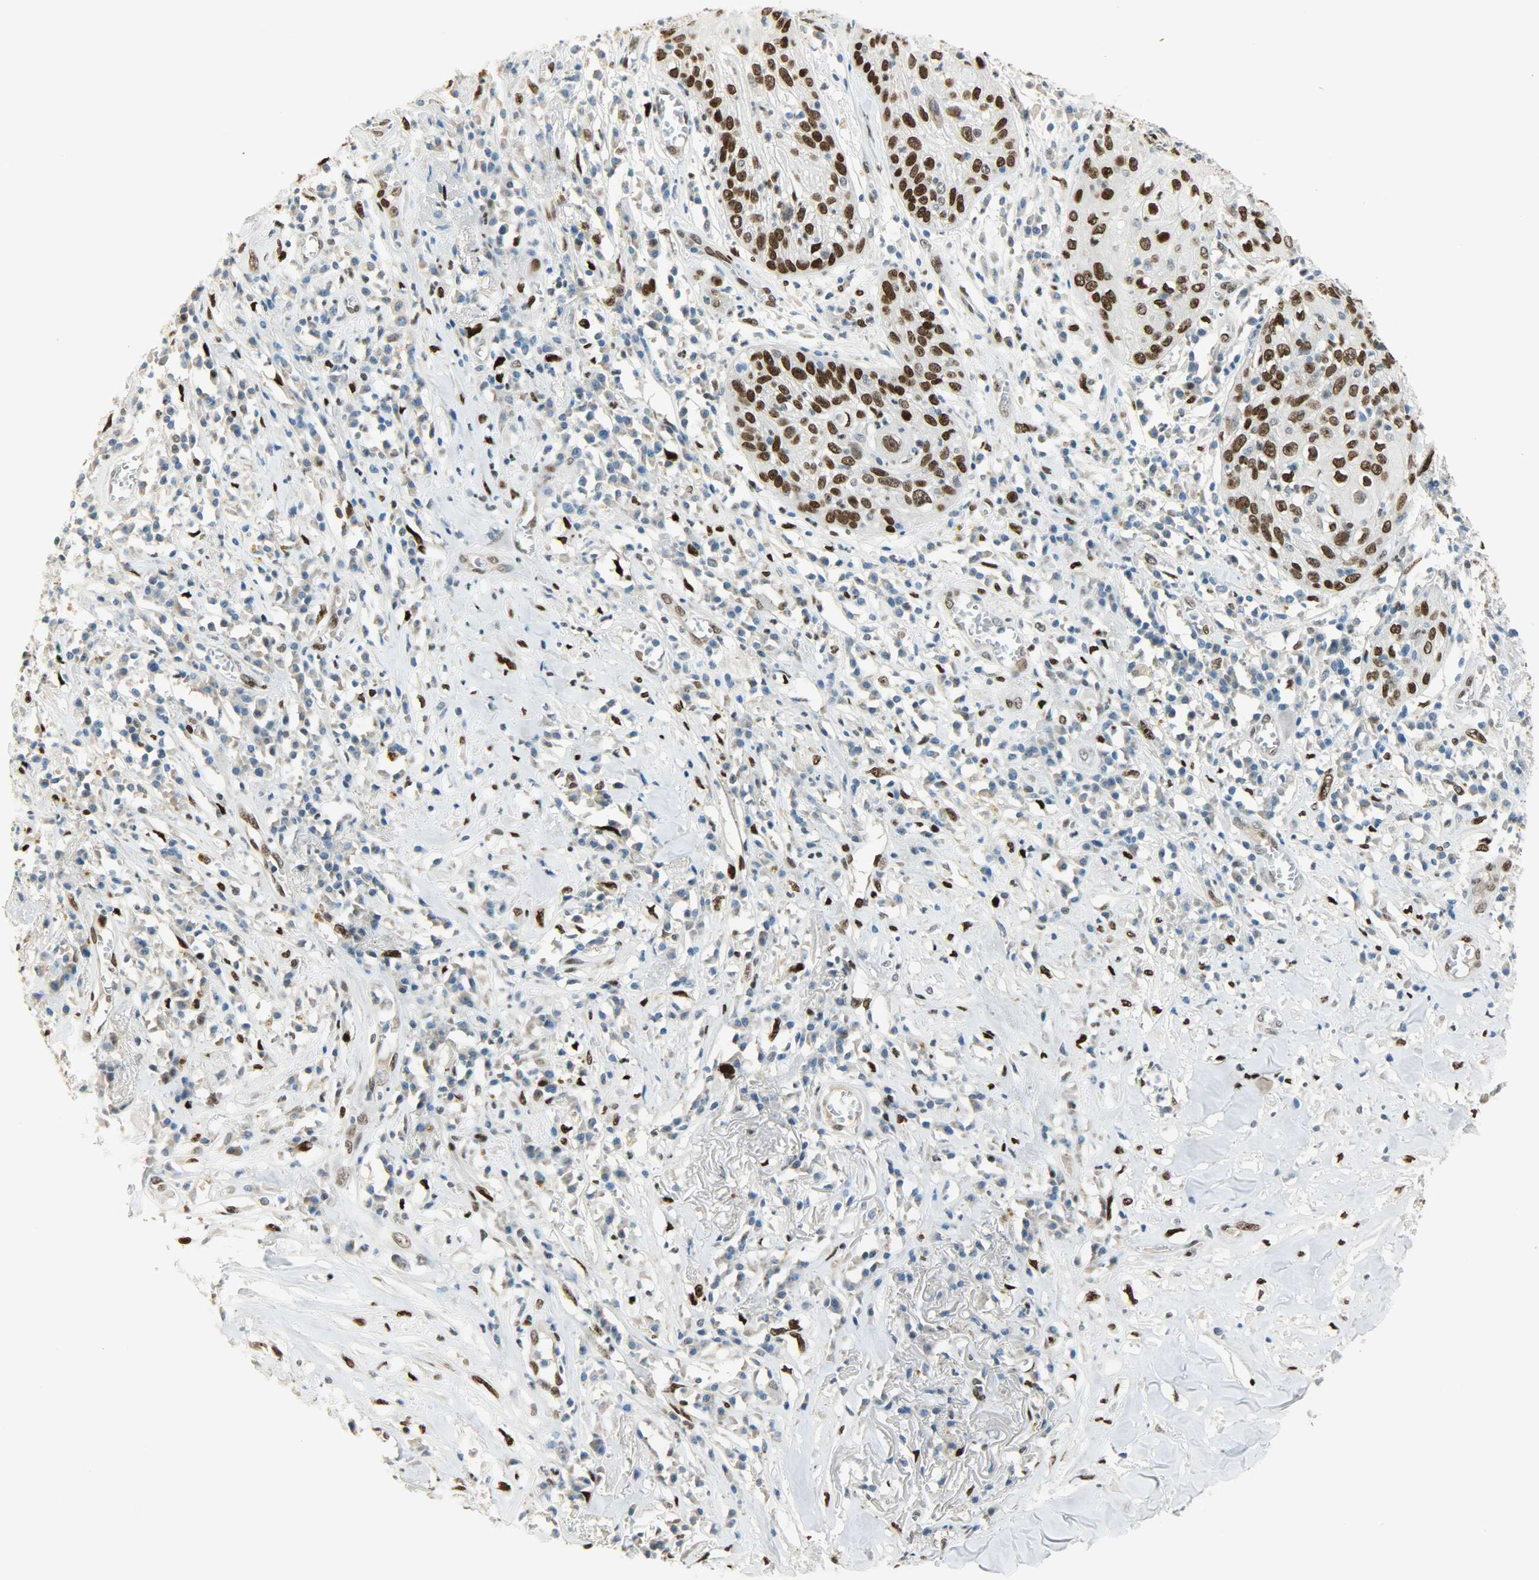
{"staining": {"intensity": "strong", "quantity": ">75%", "location": "nuclear"}, "tissue": "skin cancer", "cell_type": "Tumor cells", "image_type": "cancer", "snomed": [{"axis": "morphology", "description": "Squamous cell carcinoma, NOS"}, {"axis": "topography", "description": "Skin"}], "caption": "Immunohistochemical staining of skin cancer shows high levels of strong nuclear protein positivity in about >75% of tumor cells.", "gene": "JUNB", "patient": {"sex": "male", "age": 65}}